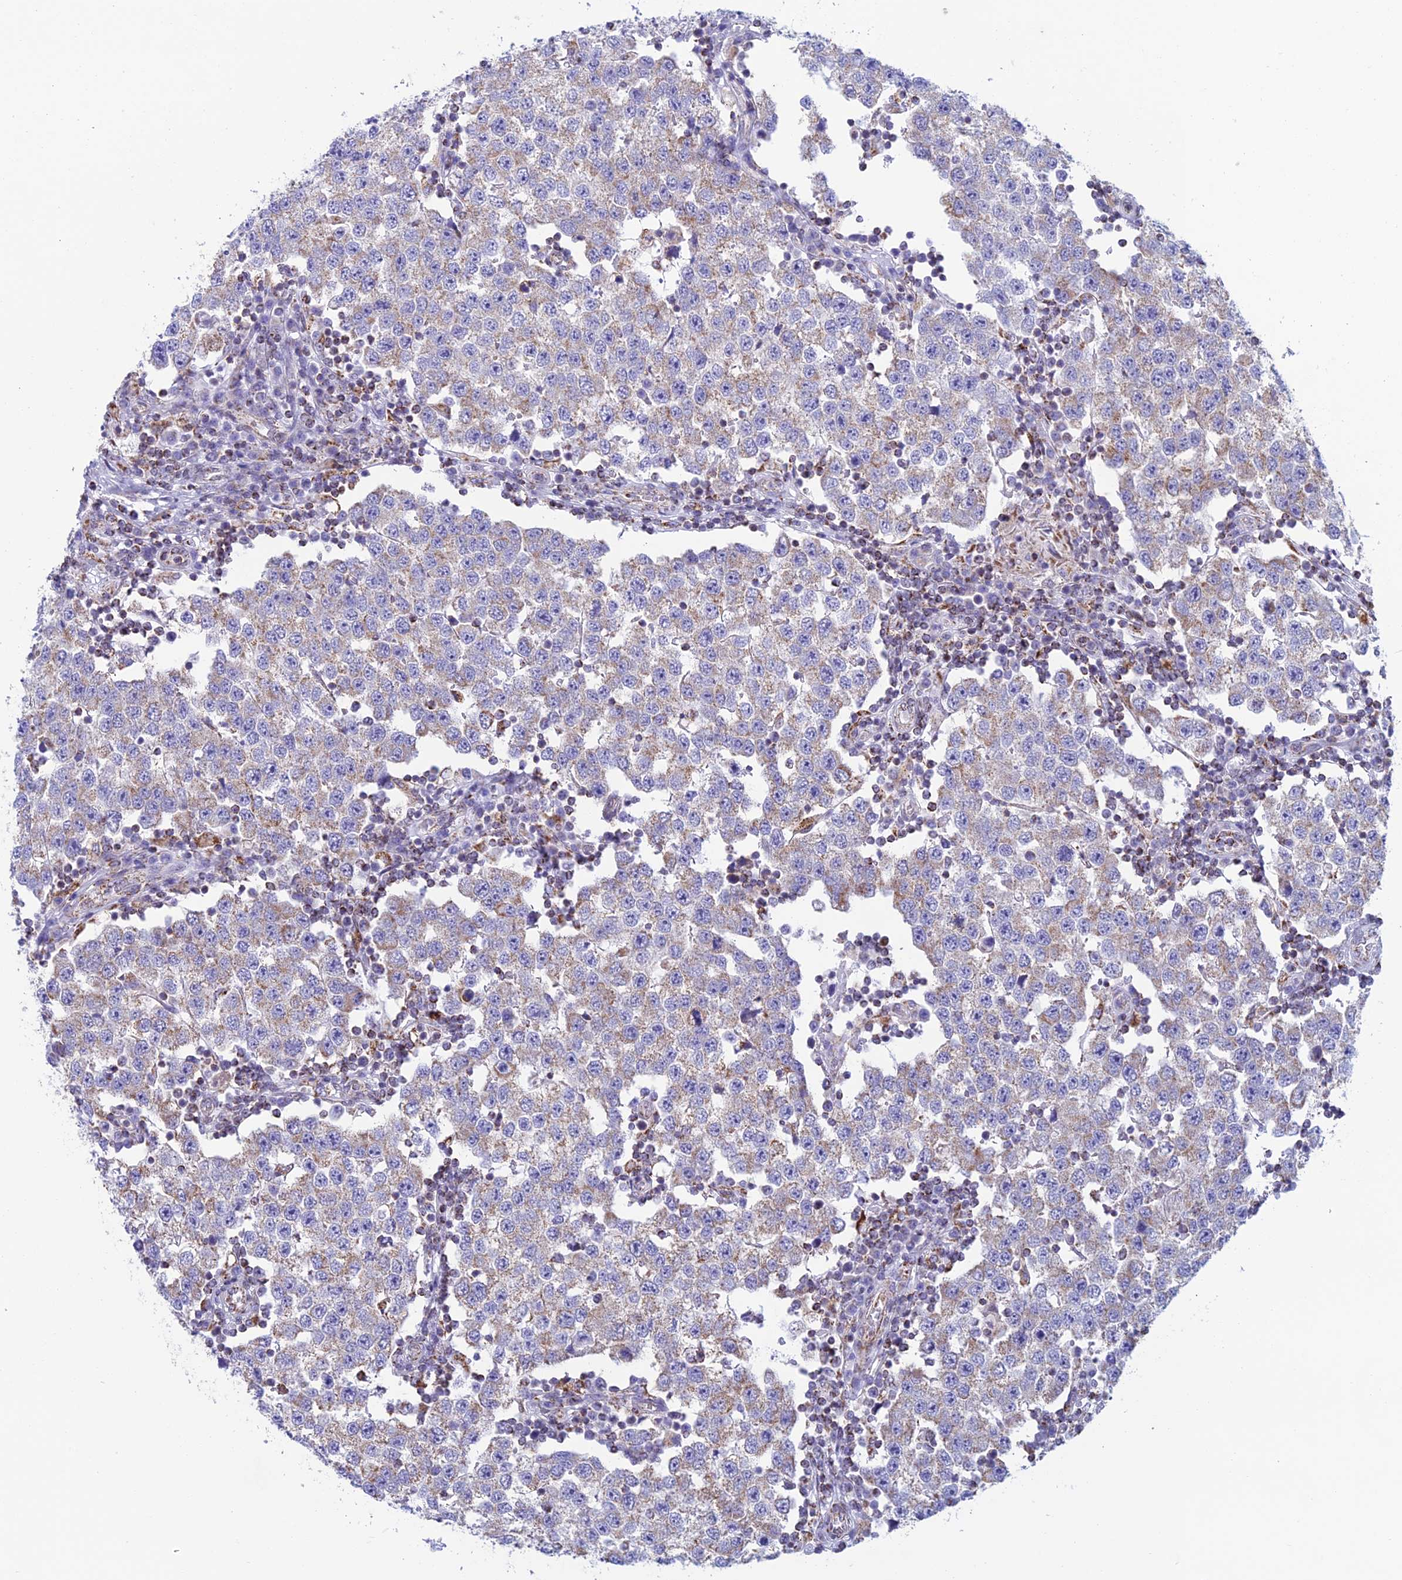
{"staining": {"intensity": "weak", "quantity": ">75%", "location": "cytoplasmic/membranous"}, "tissue": "testis cancer", "cell_type": "Tumor cells", "image_type": "cancer", "snomed": [{"axis": "morphology", "description": "Seminoma, NOS"}, {"axis": "topography", "description": "Testis"}], "caption": "High-power microscopy captured an immunohistochemistry (IHC) micrograph of seminoma (testis), revealing weak cytoplasmic/membranous positivity in approximately >75% of tumor cells.", "gene": "ZNG1B", "patient": {"sex": "male", "age": 34}}